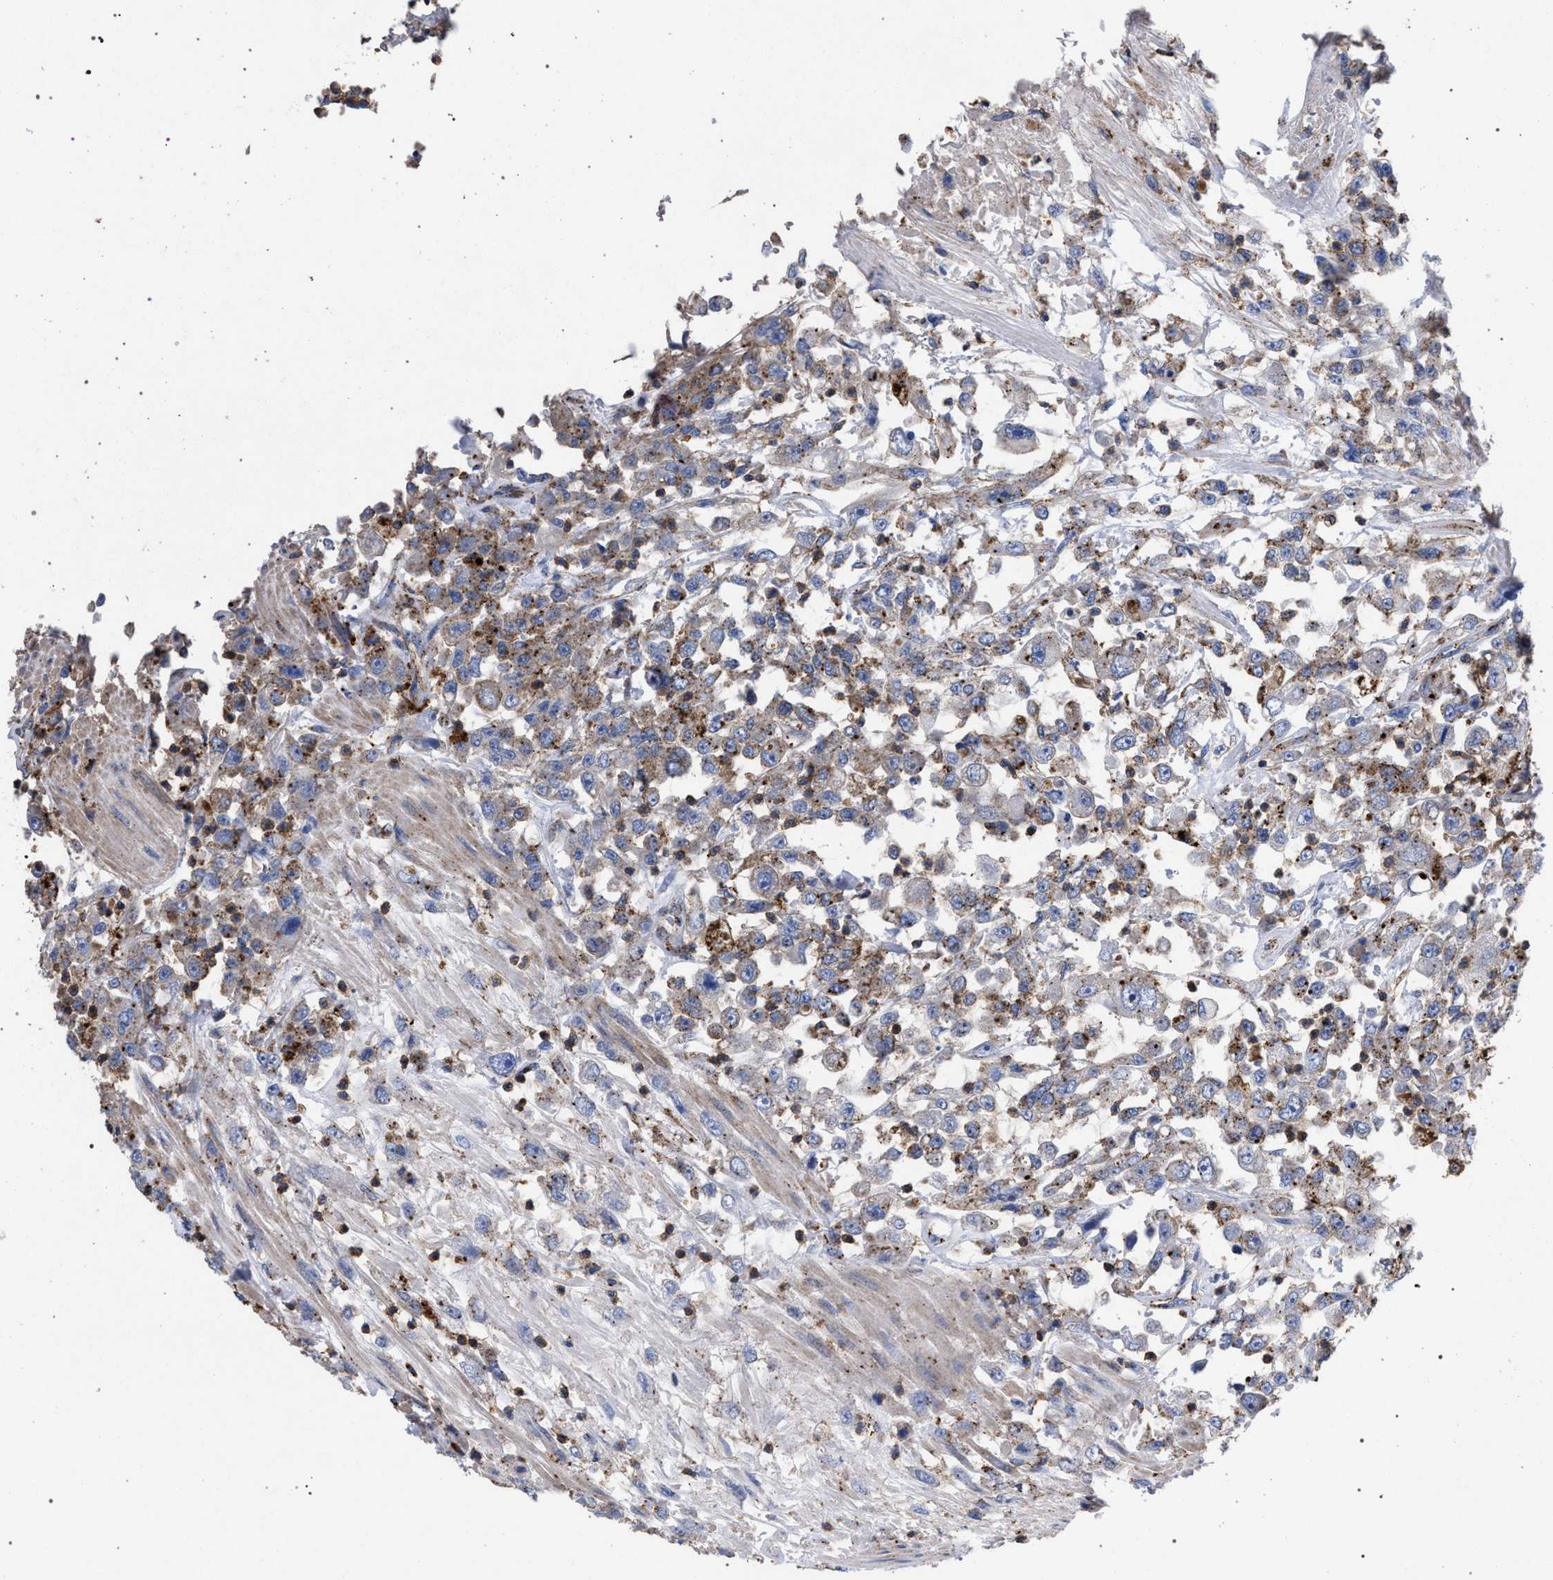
{"staining": {"intensity": "moderate", "quantity": ">75%", "location": "cytoplasmic/membranous"}, "tissue": "urothelial cancer", "cell_type": "Tumor cells", "image_type": "cancer", "snomed": [{"axis": "morphology", "description": "Urothelial carcinoma, High grade"}, {"axis": "topography", "description": "Urinary bladder"}], "caption": "There is medium levels of moderate cytoplasmic/membranous staining in tumor cells of urothelial carcinoma (high-grade), as demonstrated by immunohistochemical staining (brown color).", "gene": "PPT1", "patient": {"sex": "male", "age": 46}}